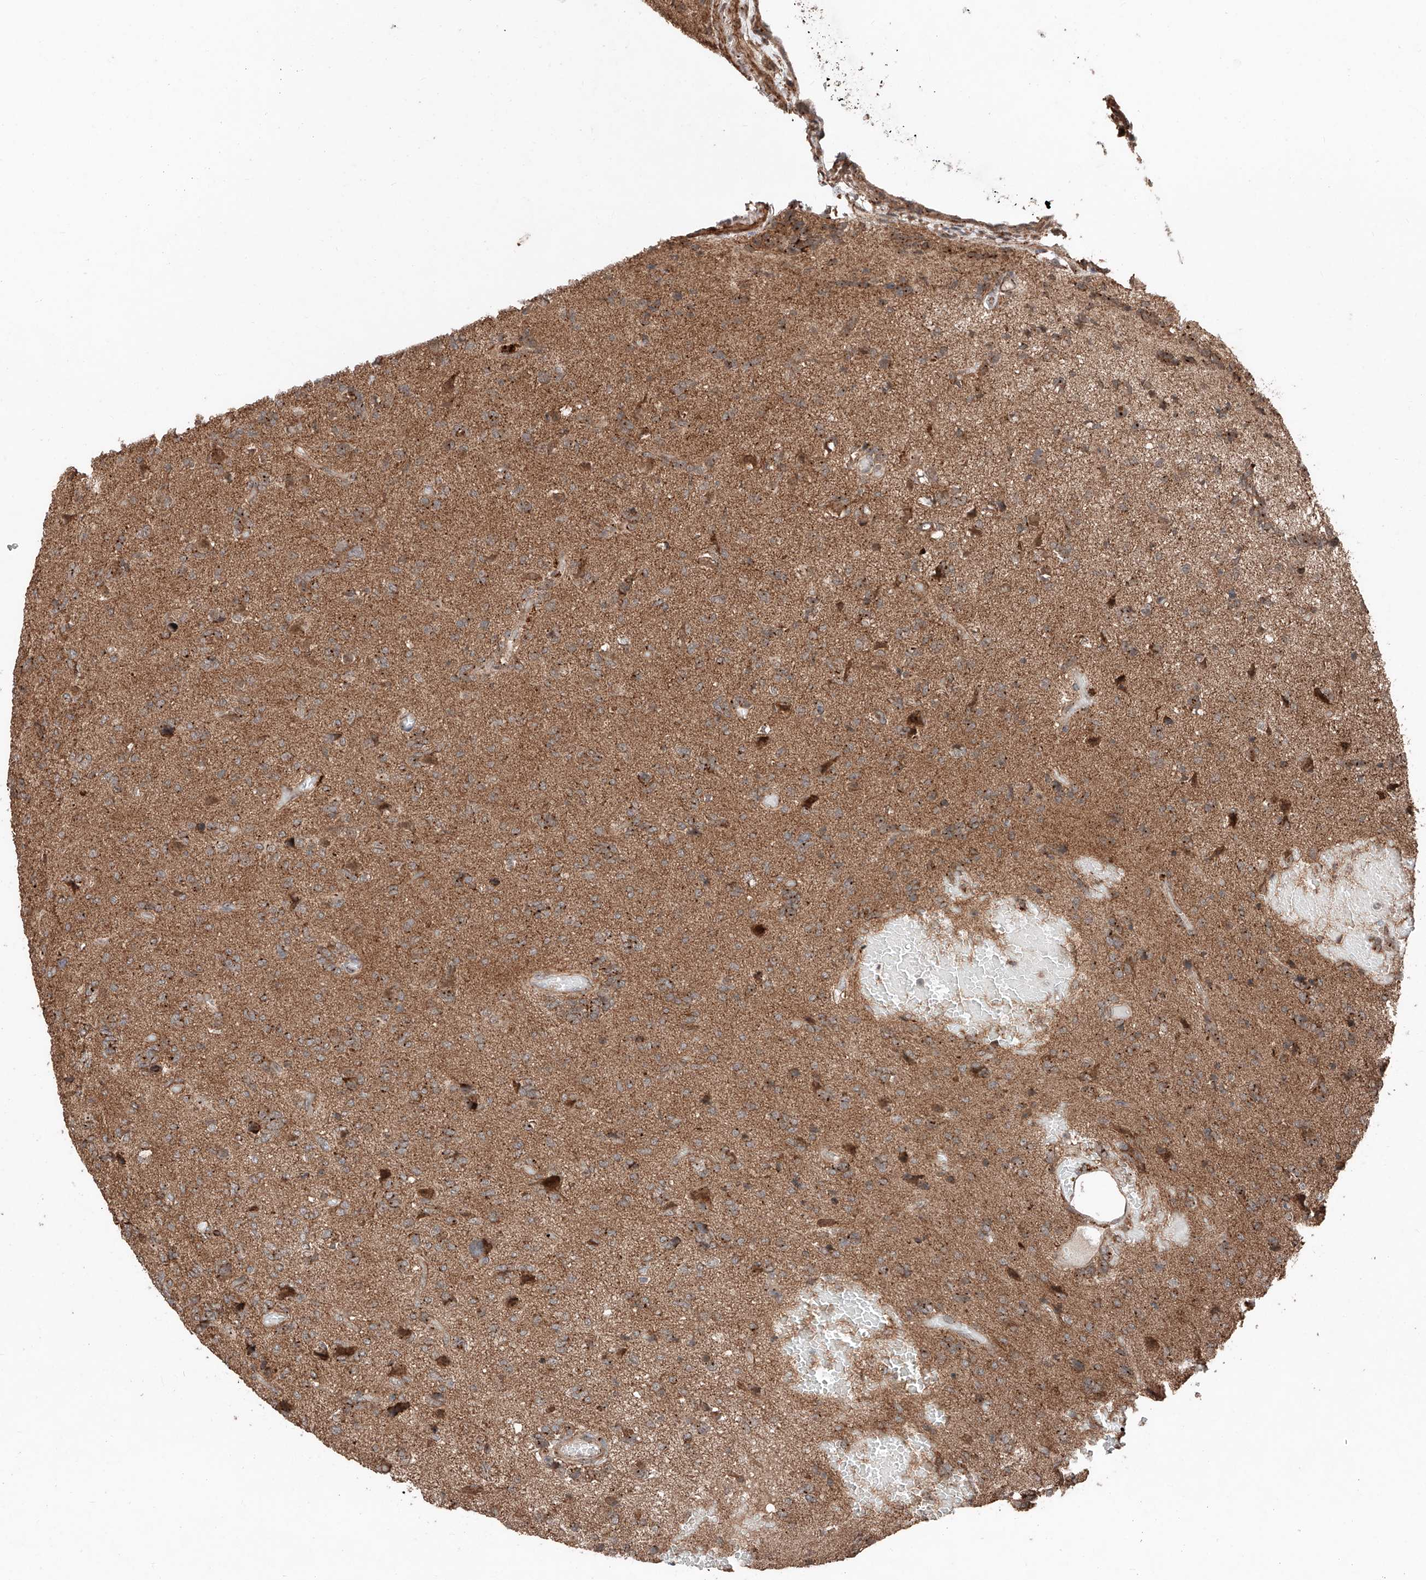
{"staining": {"intensity": "moderate", "quantity": "25%-75%", "location": "cytoplasmic/membranous"}, "tissue": "glioma", "cell_type": "Tumor cells", "image_type": "cancer", "snomed": [{"axis": "morphology", "description": "Glioma, malignant, High grade"}, {"axis": "topography", "description": "Brain"}], "caption": "High-power microscopy captured an immunohistochemistry histopathology image of malignant high-grade glioma, revealing moderate cytoplasmic/membranous expression in approximately 25%-75% of tumor cells.", "gene": "ZSCAN29", "patient": {"sex": "female", "age": 59}}